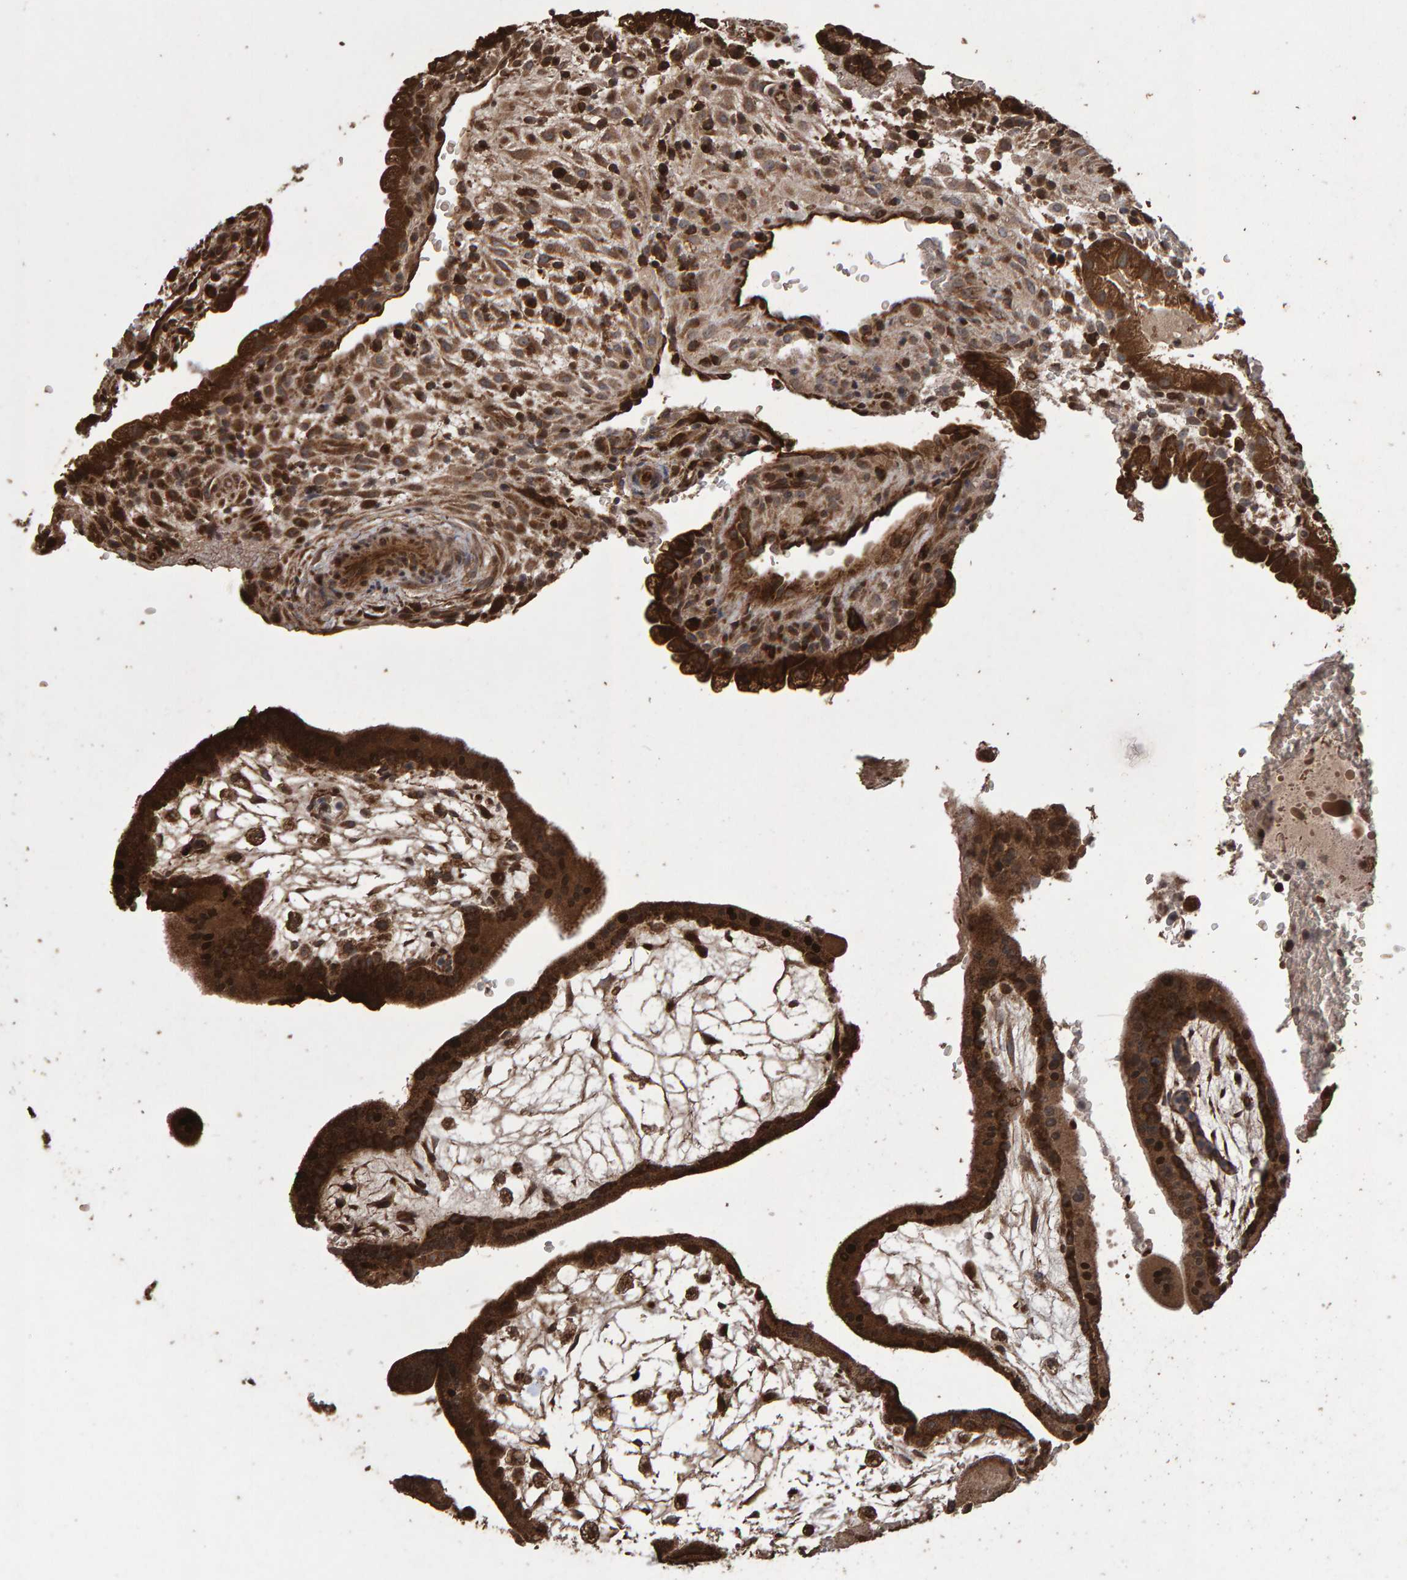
{"staining": {"intensity": "strong", "quantity": ">75%", "location": "cytoplasmic/membranous"}, "tissue": "placenta", "cell_type": "Trophoblastic cells", "image_type": "normal", "snomed": [{"axis": "morphology", "description": "Normal tissue, NOS"}, {"axis": "topography", "description": "Placenta"}], "caption": "An immunohistochemistry (IHC) image of benign tissue is shown. Protein staining in brown shows strong cytoplasmic/membranous positivity in placenta within trophoblastic cells.", "gene": "OSBP2", "patient": {"sex": "female", "age": 35}}